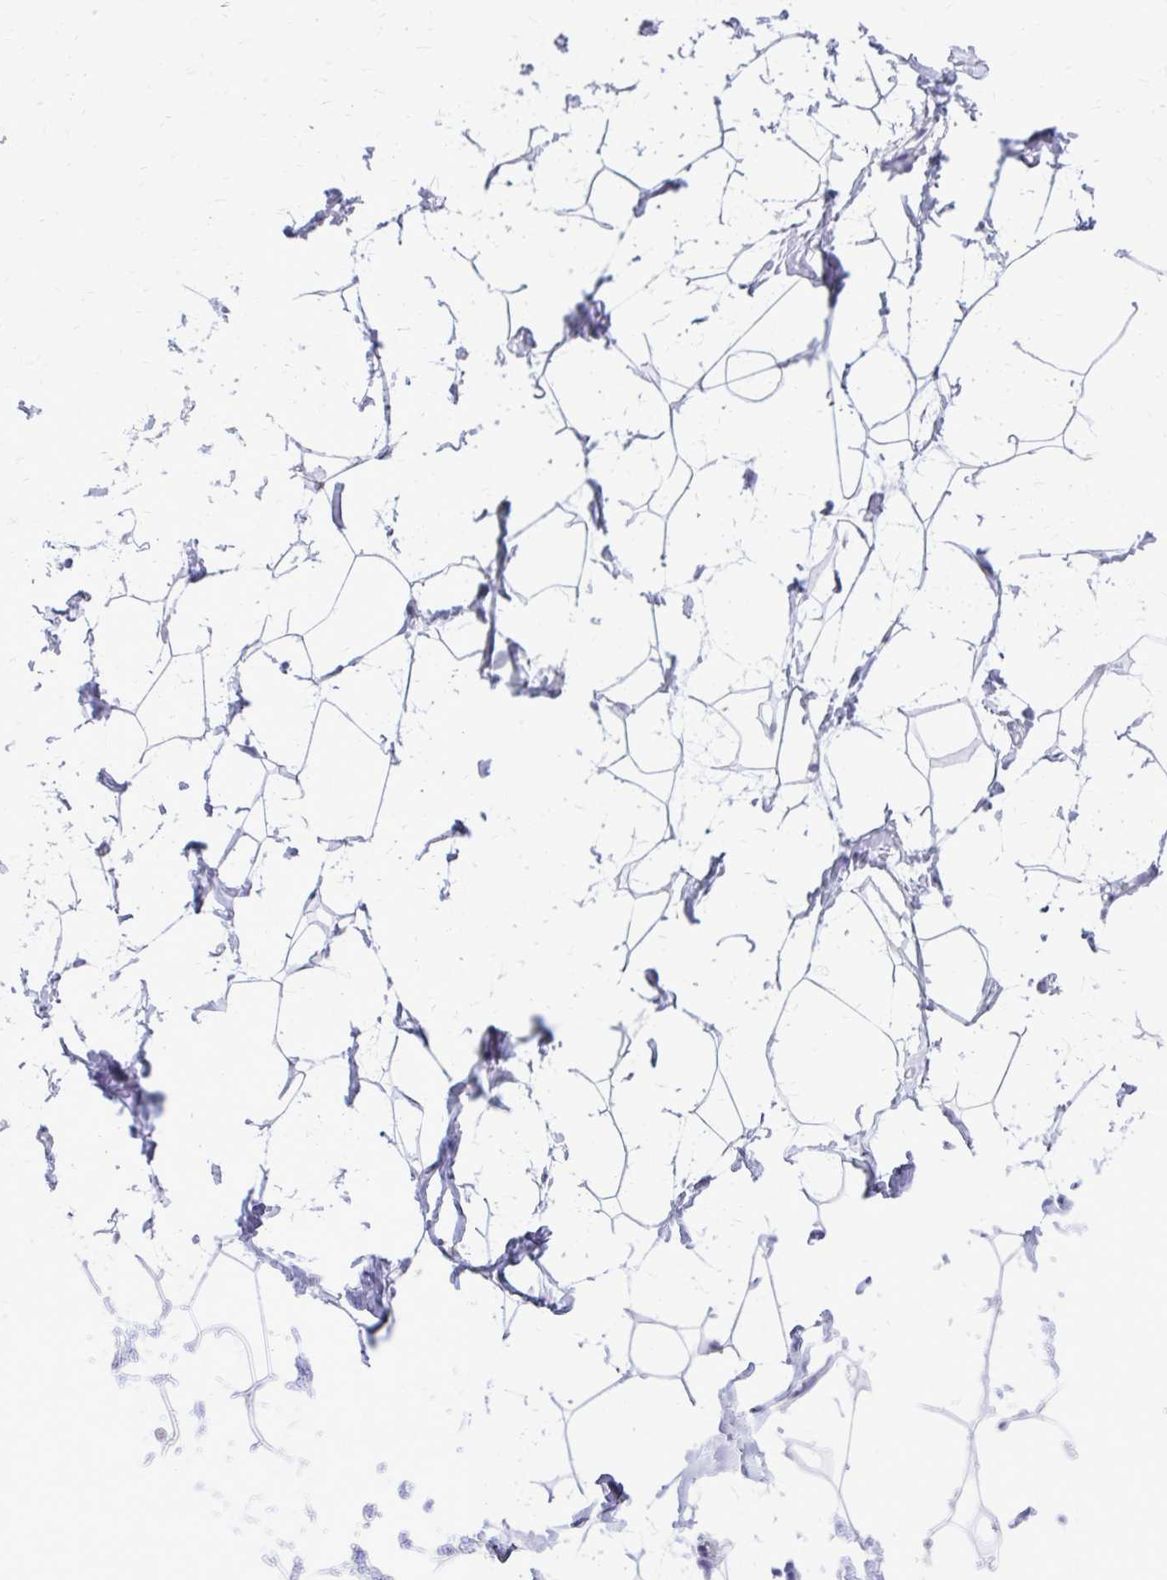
{"staining": {"intensity": "negative", "quantity": "none", "location": "none"}, "tissue": "breast", "cell_type": "Adipocytes", "image_type": "normal", "snomed": [{"axis": "morphology", "description": "Normal tissue, NOS"}, {"axis": "topography", "description": "Breast"}], "caption": "A micrograph of human breast is negative for staining in adipocytes. (Brightfield microscopy of DAB (3,3'-diaminobenzidine) immunohistochemistry at high magnification).", "gene": "LCN15", "patient": {"sex": "female", "age": 32}}